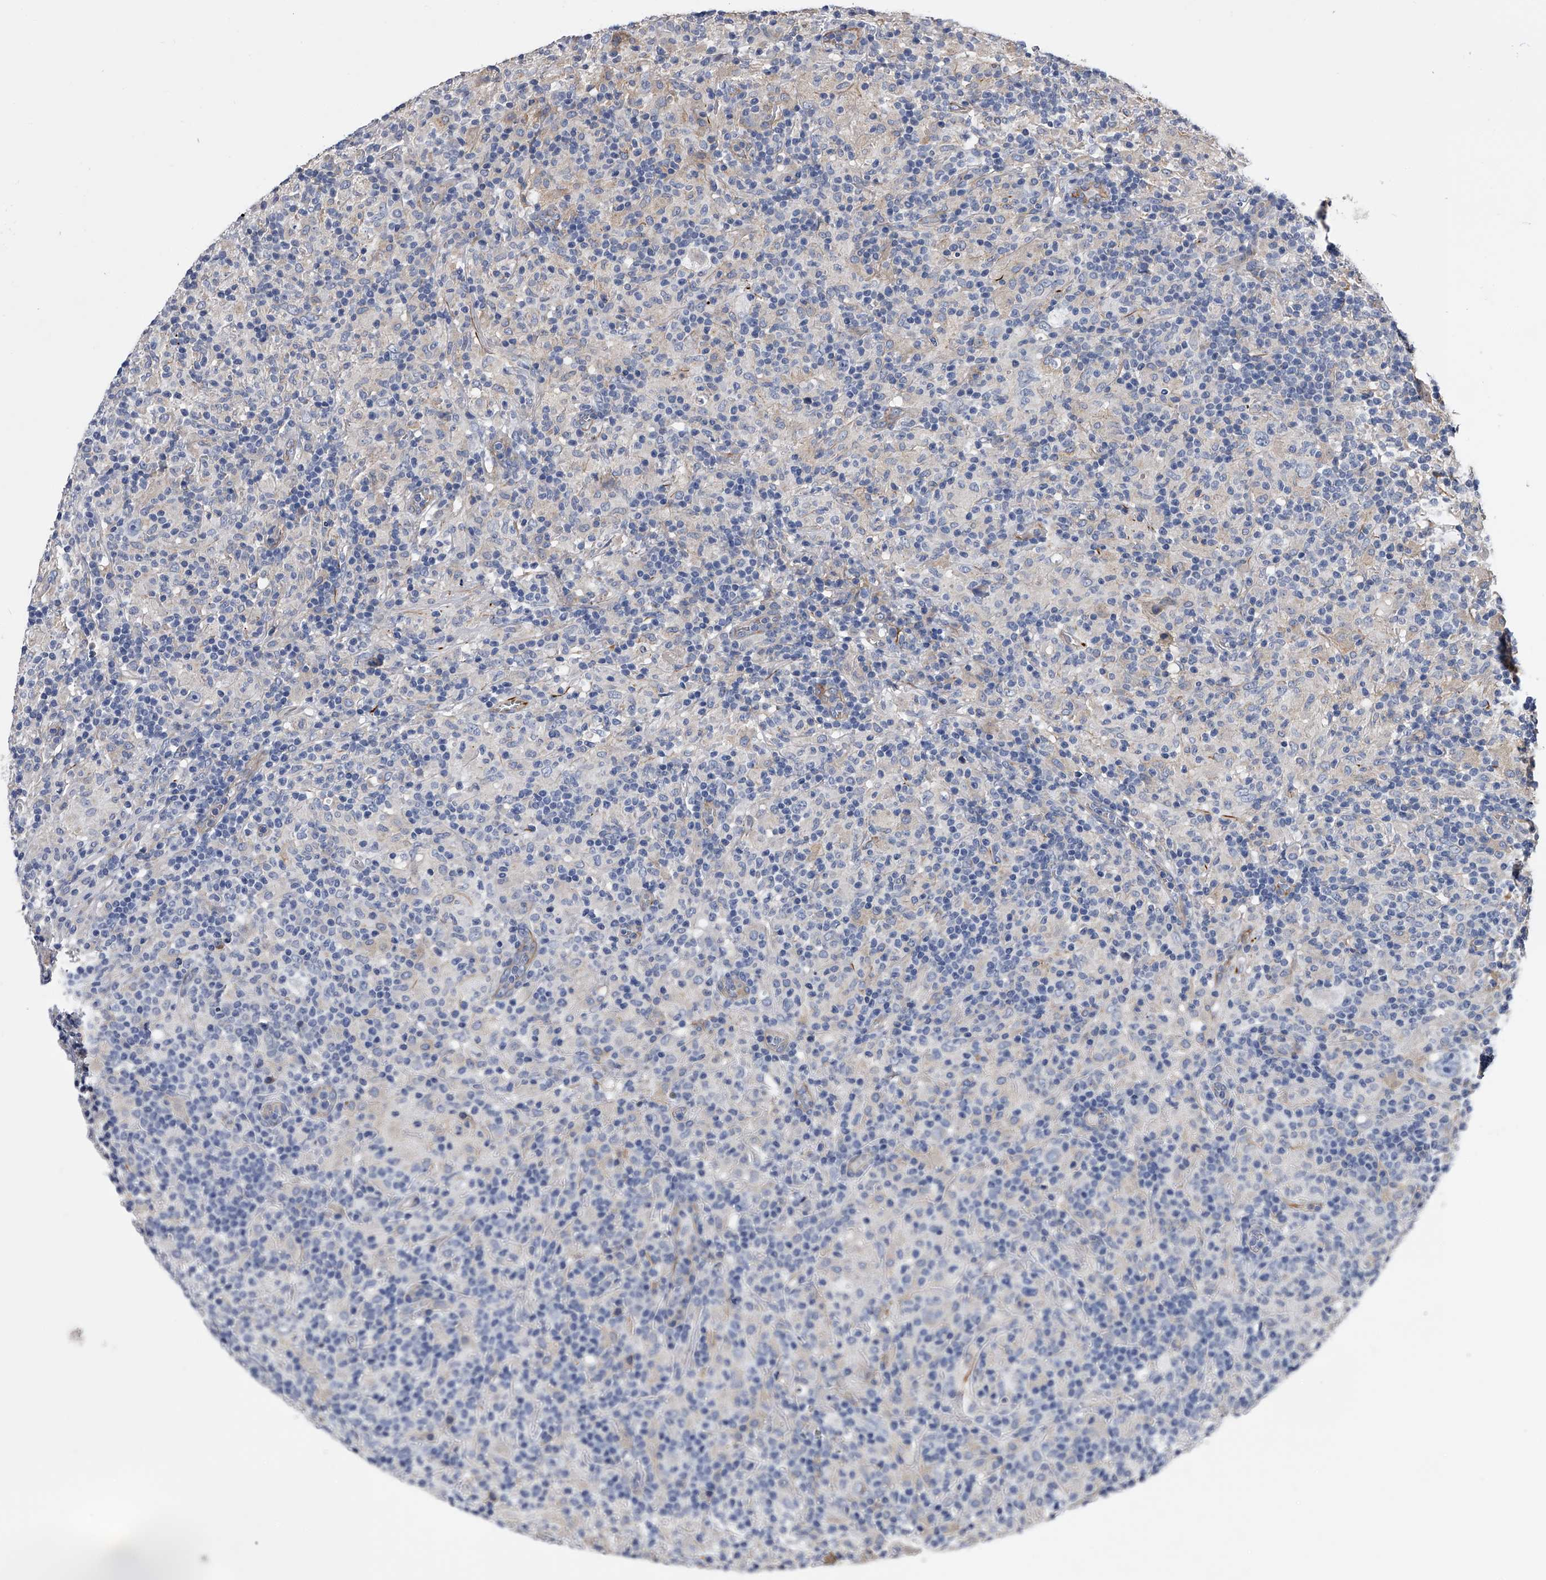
{"staining": {"intensity": "negative", "quantity": "none", "location": "none"}, "tissue": "lymphoma", "cell_type": "Tumor cells", "image_type": "cancer", "snomed": [{"axis": "morphology", "description": "Hodgkin's disease, NOS"}, {"axis": "topography", "description": "Lymph node"}], "caption": "A high-resolution photomicrograph shows immunohistochemistry staining of Hodgkin's disease, which demonstrates no significant staining in tumor cells.", "gene": "EFCAB7", "patient": {"sex": "male", "age": 70}}